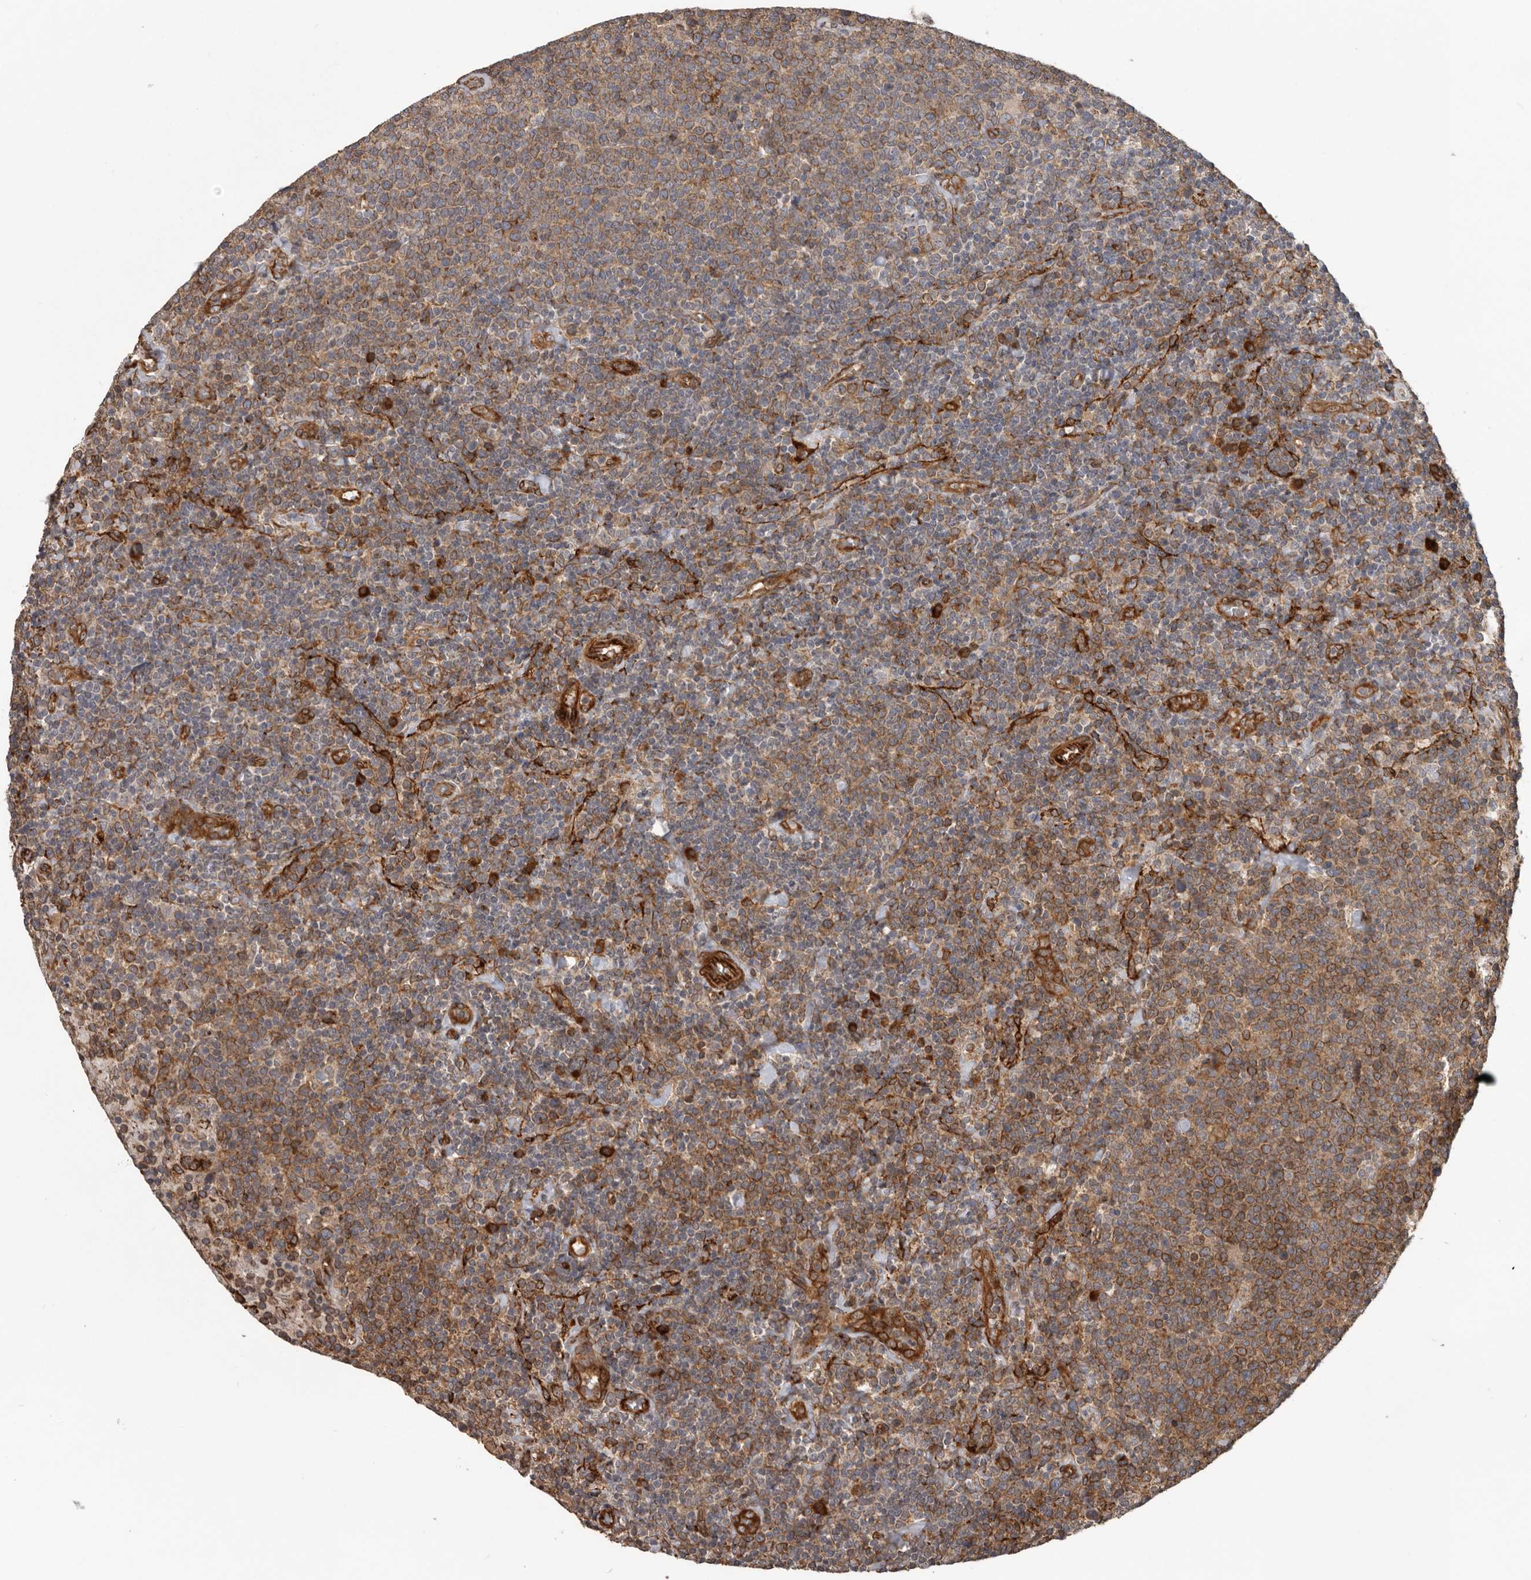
{"staining": {"intensity": "moderate", "quantity": ">75%", "location": "cytoplasmic/membranous"}, "tissue": "lymphoma", "cell_type": "Tumor cells", "image_type": "cancer", "snomed": [{"axis": "morphology", "description": "Malignant lymphoma, non-Hodgkin's type, High grade"}, {"axis": "topography", "description": "Lymph node"}], "caption": "A high-resolution photomicrograph shows immunohistochemistry (IHC) staining of high-grade malignant lymphoma, non-Hodgkin's type, which demonstrates moderate cytoplasmic/membranous expression in about >75% of tumor cells.", "gene": "CEP350", "patient": {"sex": "male", "age": 61}}